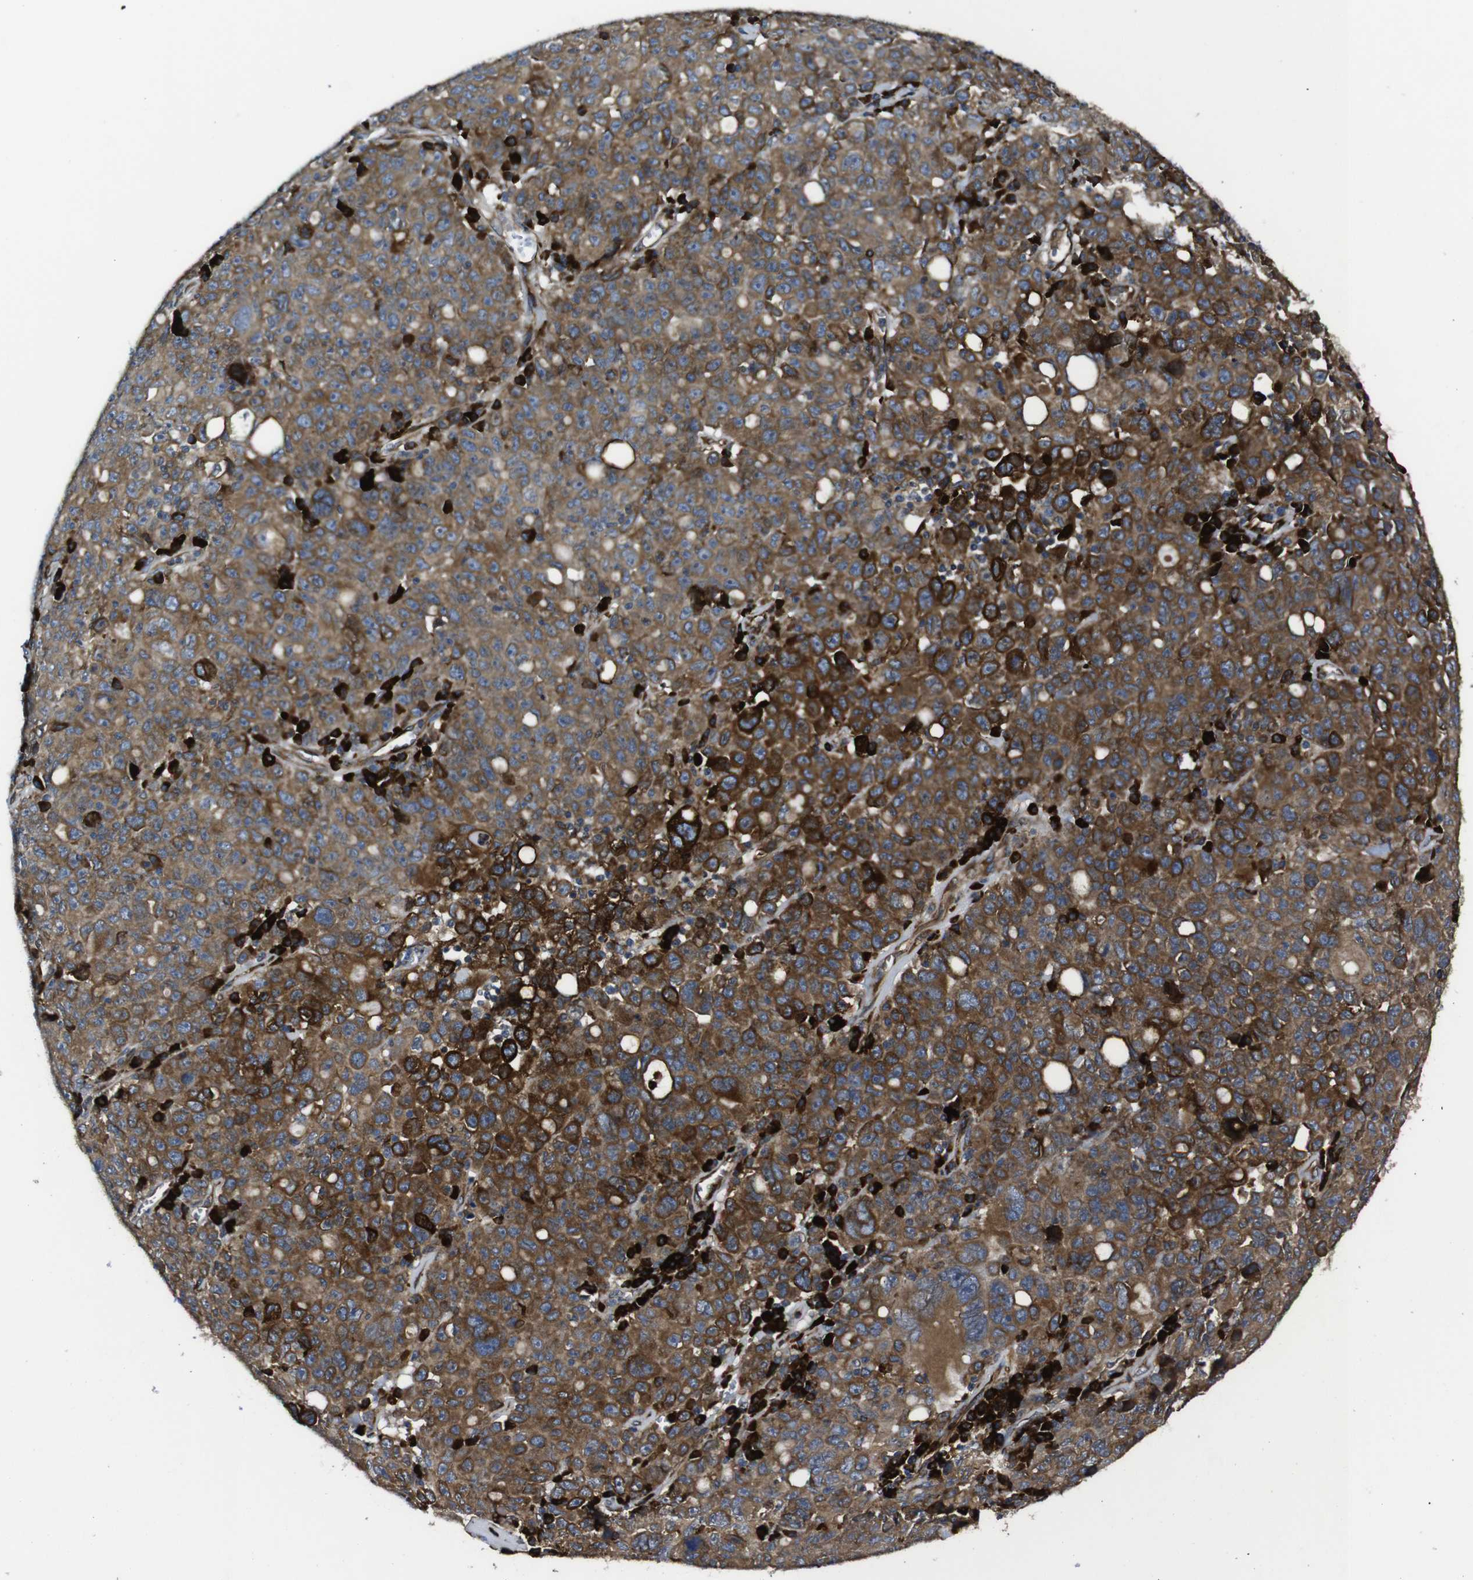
{"staining": {"intensity": "moderate", "quantity": ">75%", "location": "cytoplasmic/membranous"}, "tissue": "ovarian cancer", "cell_type": "Tumor cells", "image_type": "cancer", "snomed": [{"axis": "morphology", "description": "Carcinoma, endometroid"}, {"axis": "topography", "description": "Ovary"}], "caption": "Immunohistochemical staining of human ovarian cancer exhibits medium levels of moderate cytoplasmic/membranous staining in approximately >75% of tumor cells. The staining was performed using DAB, with brown indicating positive protein expression. Nuclei are stained blue with hematoxylin.", "gene": "UBE2G2", "patient": {"sex": "female", "age": 62}}